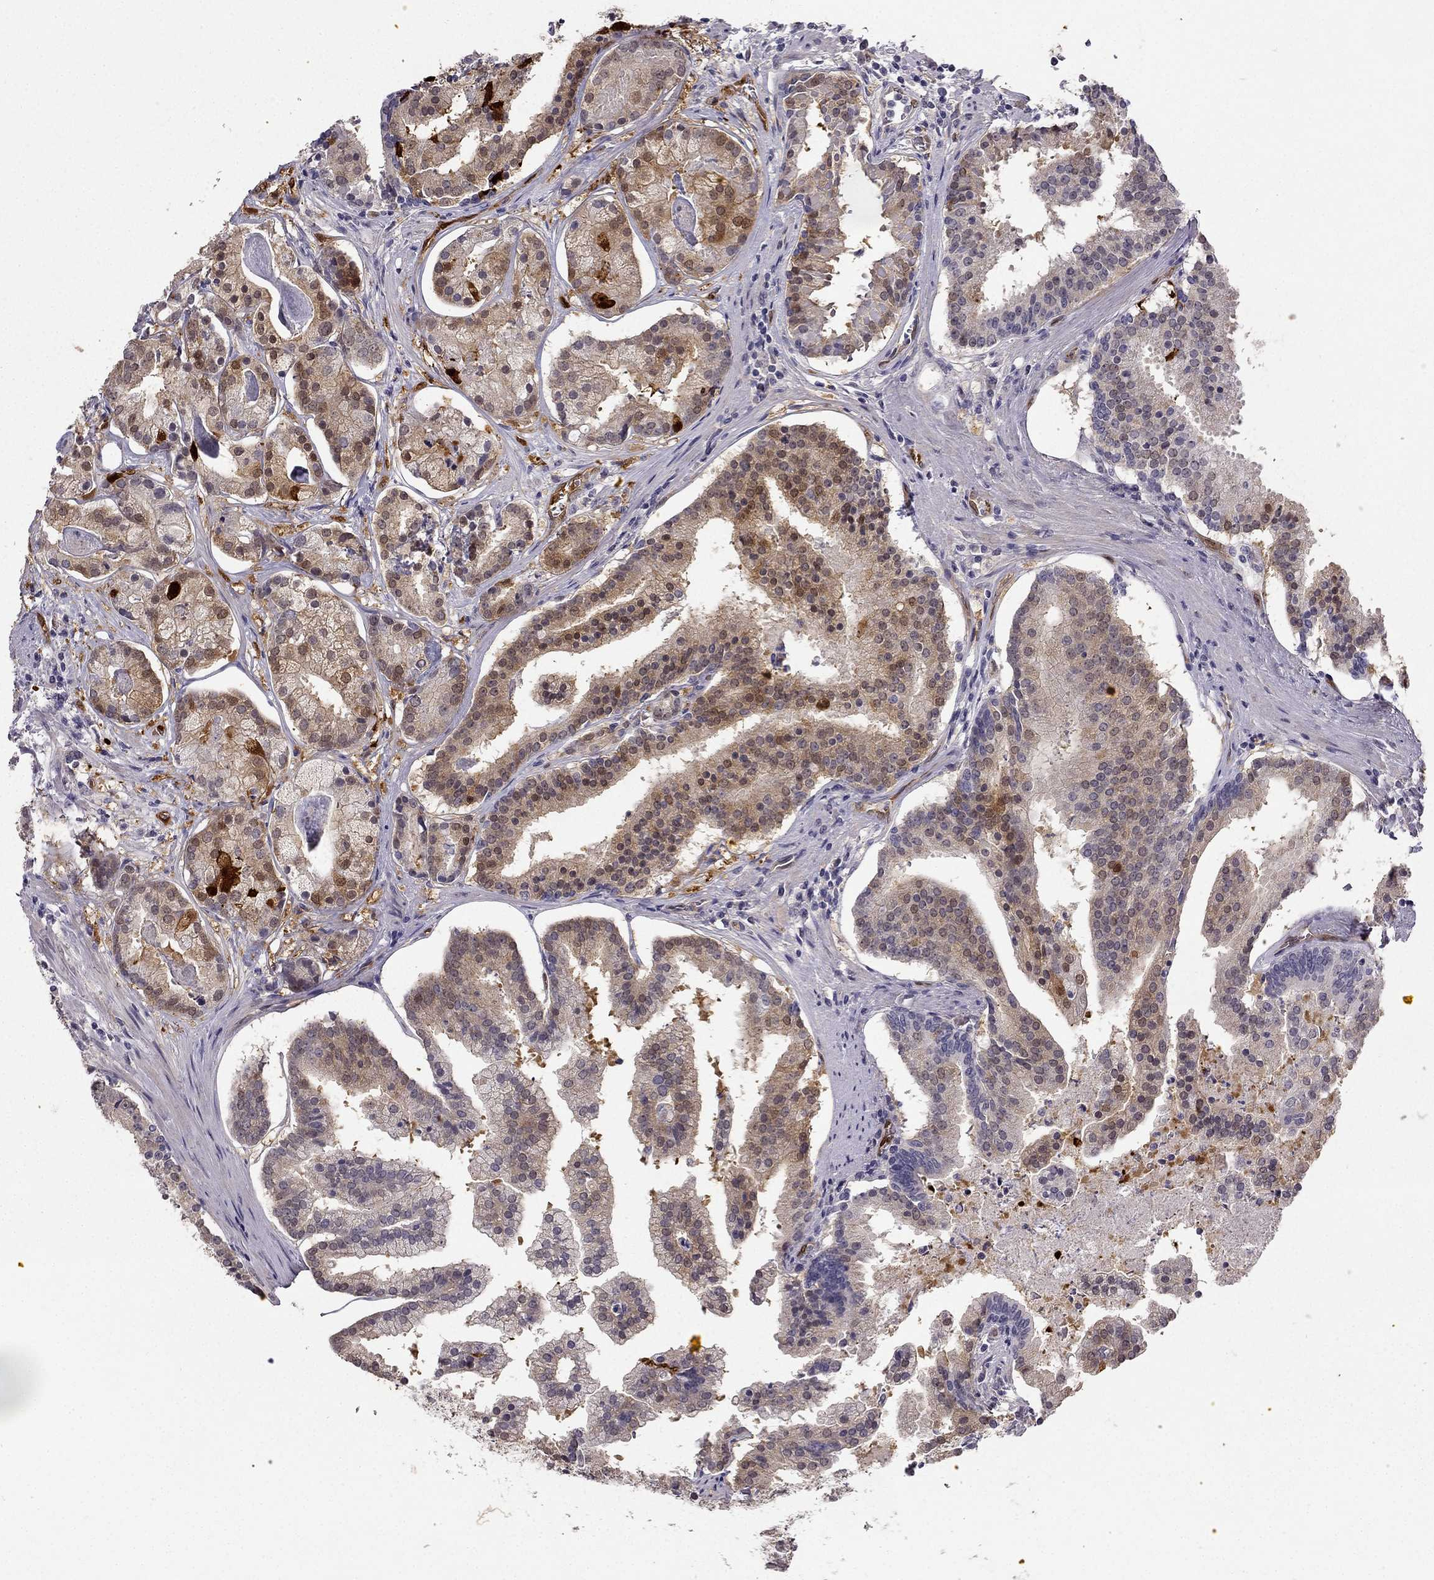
{"staining": {"intensity": "weak", "quantity": "25%-75%", "location": "cytoplasmic/membranous"}, "tissue": "prostate cancer", "cell_type": "Tumor cells", "image_type": "cancer", "snomed": [{"axis": "morphology", "description": "Adenocarcinoma, NOS"}, {"axis": "topography", "description": "Prostate and seminal vesicle, NOS"}, {"axis": "topography", "description": "Prostate"}], "caption": "Protein staining by immunohistochemistry (IHC) demonstrates weak cytoplasmic/membranous staining in about 25%-75% of tumor cells in prostate cancer (adenocarcinoma). (DAB IHC, brown staining for protein, blue staining for nuclei).", "gene": "NQO1", "patient": {"sex": "male", "age": 44}}